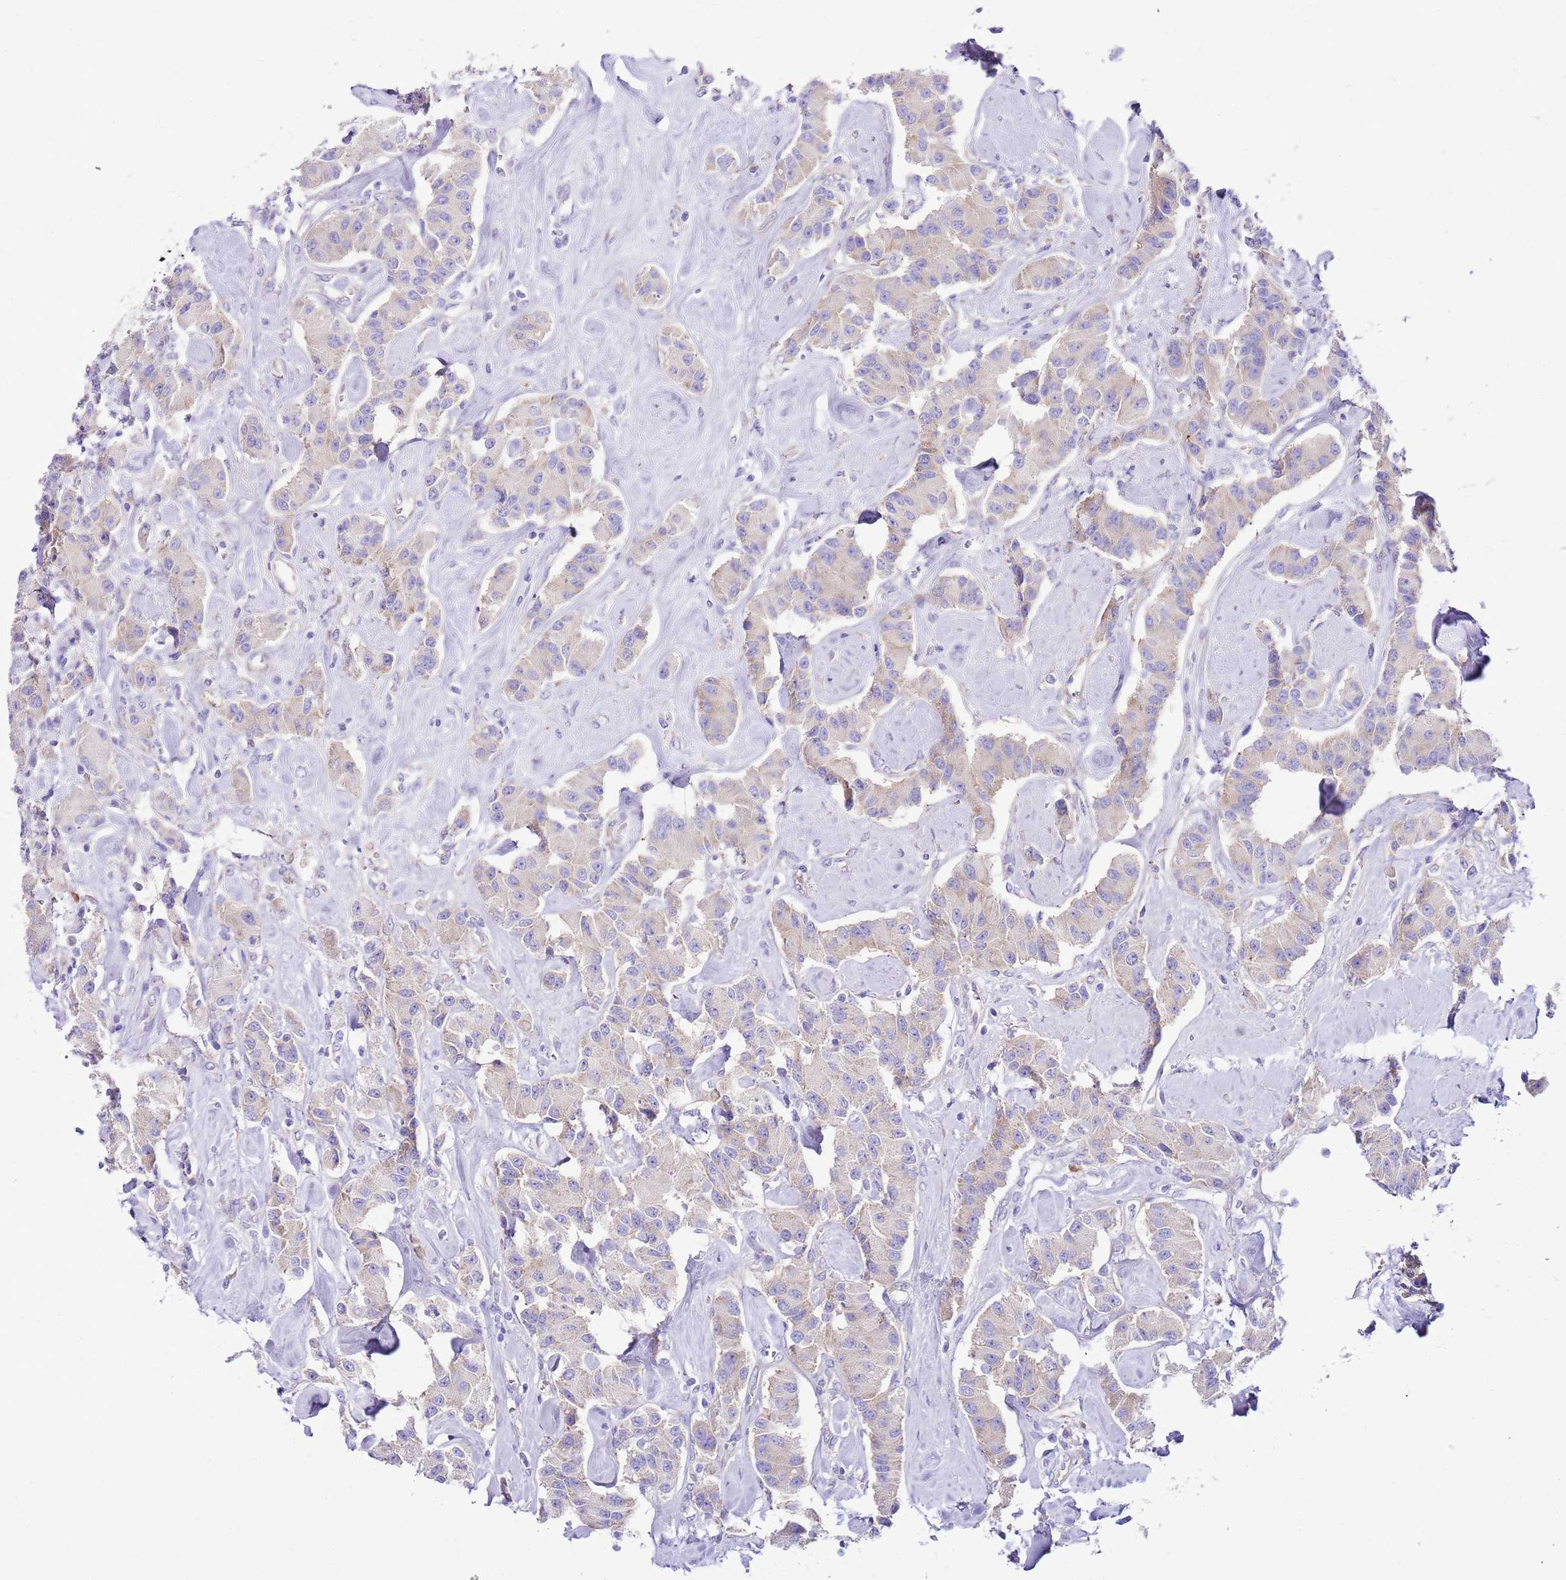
{"staining": {"intensity": "weak", "quantity": "<25%", "location": "cytoplasmic/membranous"}, "tissue": "carcinoid", "cell_type": "Tumor cells", "image_type": "cancer", "snomed": [{"axis": "morphology", "description": "Carcinoid, malignant, NOS"}, {"axis": "topography", "description": "Pancreas"}], "caption": "Immunohistochemistry of carcinoid shows no expression in tumor cells.", "gene": "RPS10", "patient": {"sex": "male", "age": 41}}